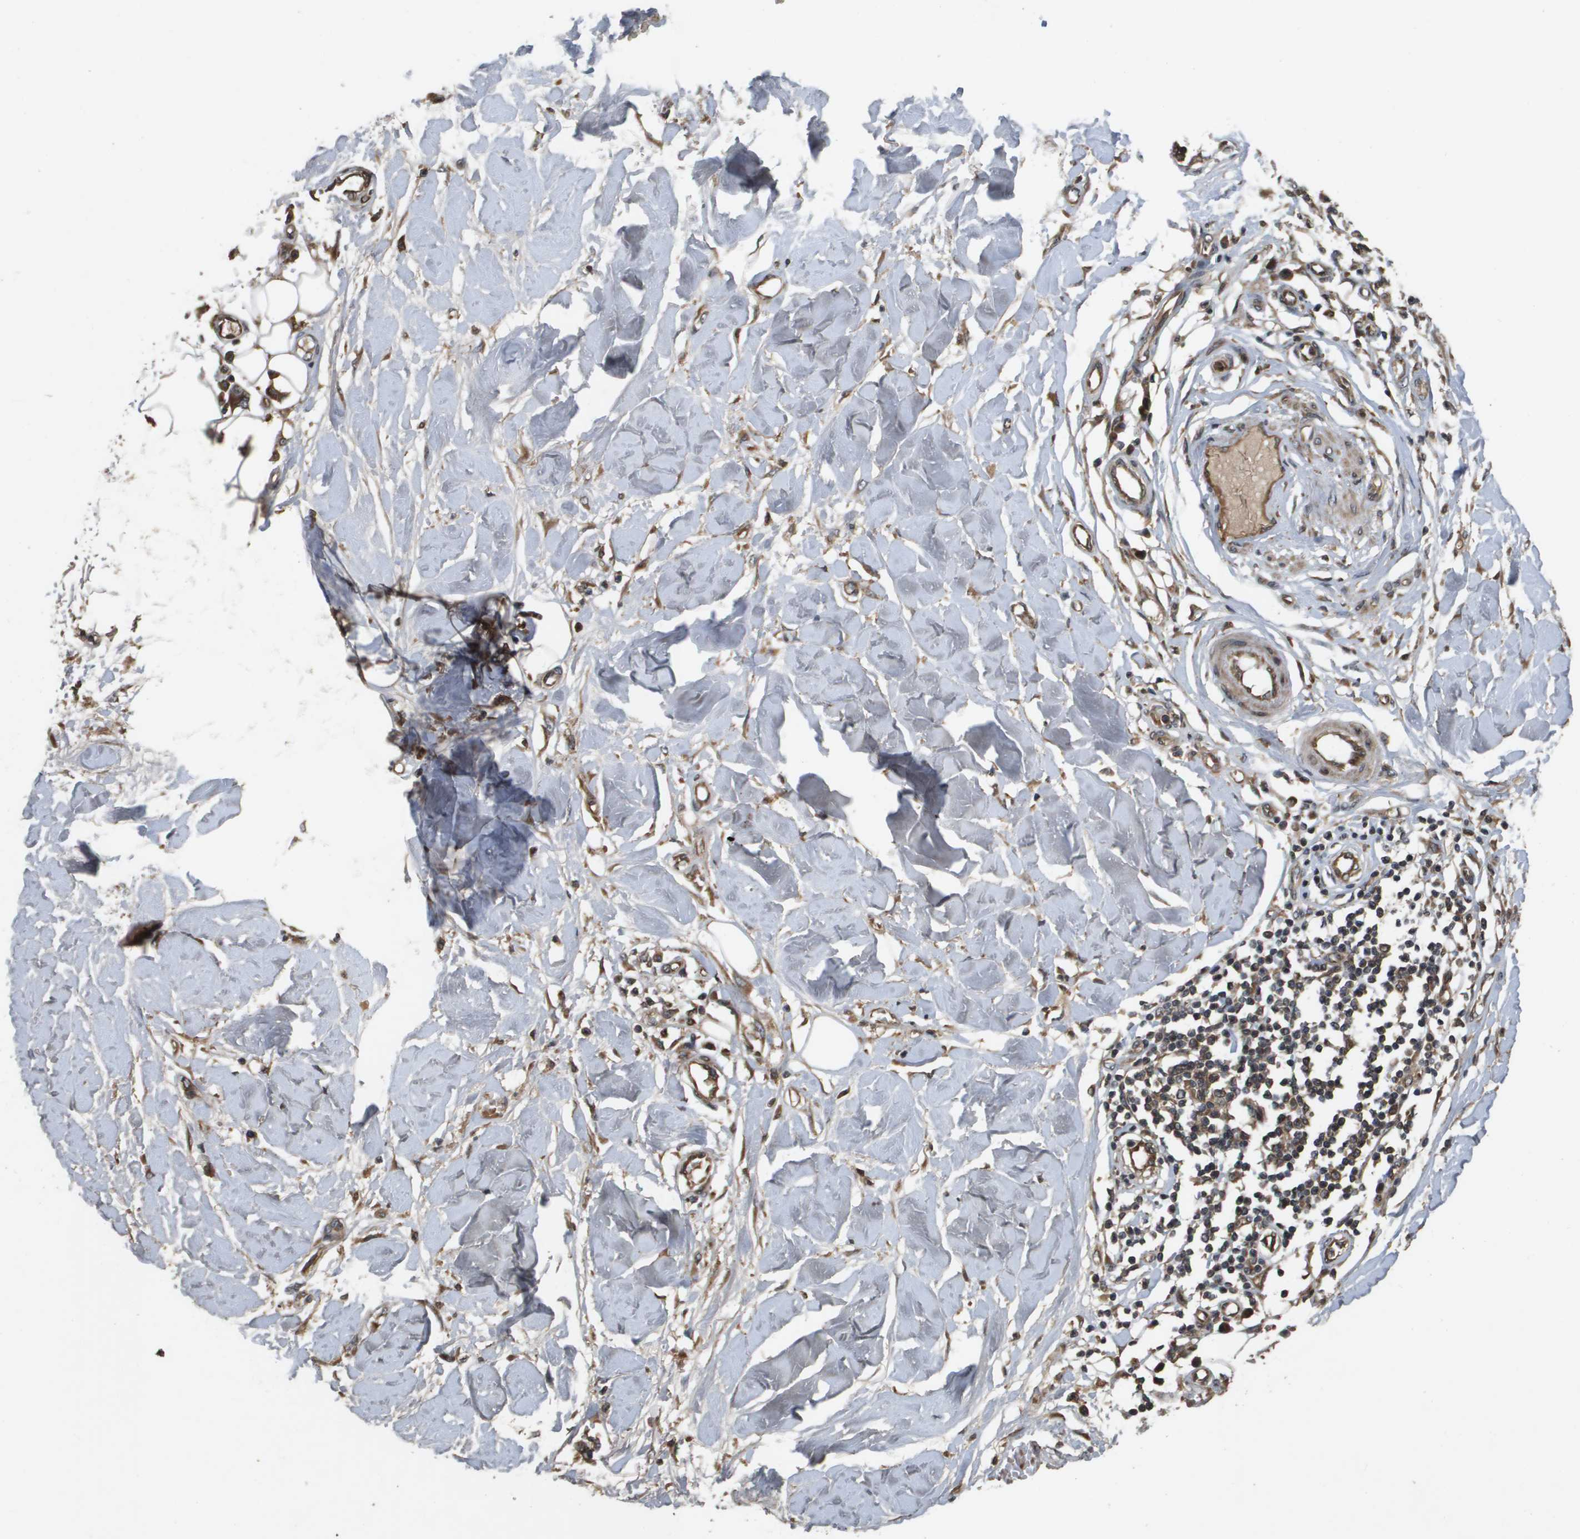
{"staining": {"intensity": "moderate", "quantity": ">75%", "location": "cytoplasmic/membranous"}, "tissue": "adipose tissue", "cell_type": "Adipocytes", "image_type": "normal", "snomed": [{"axis": "morphology", "description": "Normal tissue, NOS"}, {"axis": "morphology", "description": "Squamous cell carcinoma, NOS"}, {"axis": "topography", "description": "Skin"}, {"axis": "topography", "description": "Peripheral nerve tissue"}], "caption": "Immunohistochemistry (IHC) photomicrograph of benign adipose tissue: human adipose tissue stained using immunohistochemistry (IHC) exhibits medium levels of moderate protein expression localized specifically in the cytoplasmic/membranous of adipocytes, appearing as a cytoplasmic/membranous brown color.", "gene": "SPTLC1", "patient": {"sex": "male", "age": 83}}